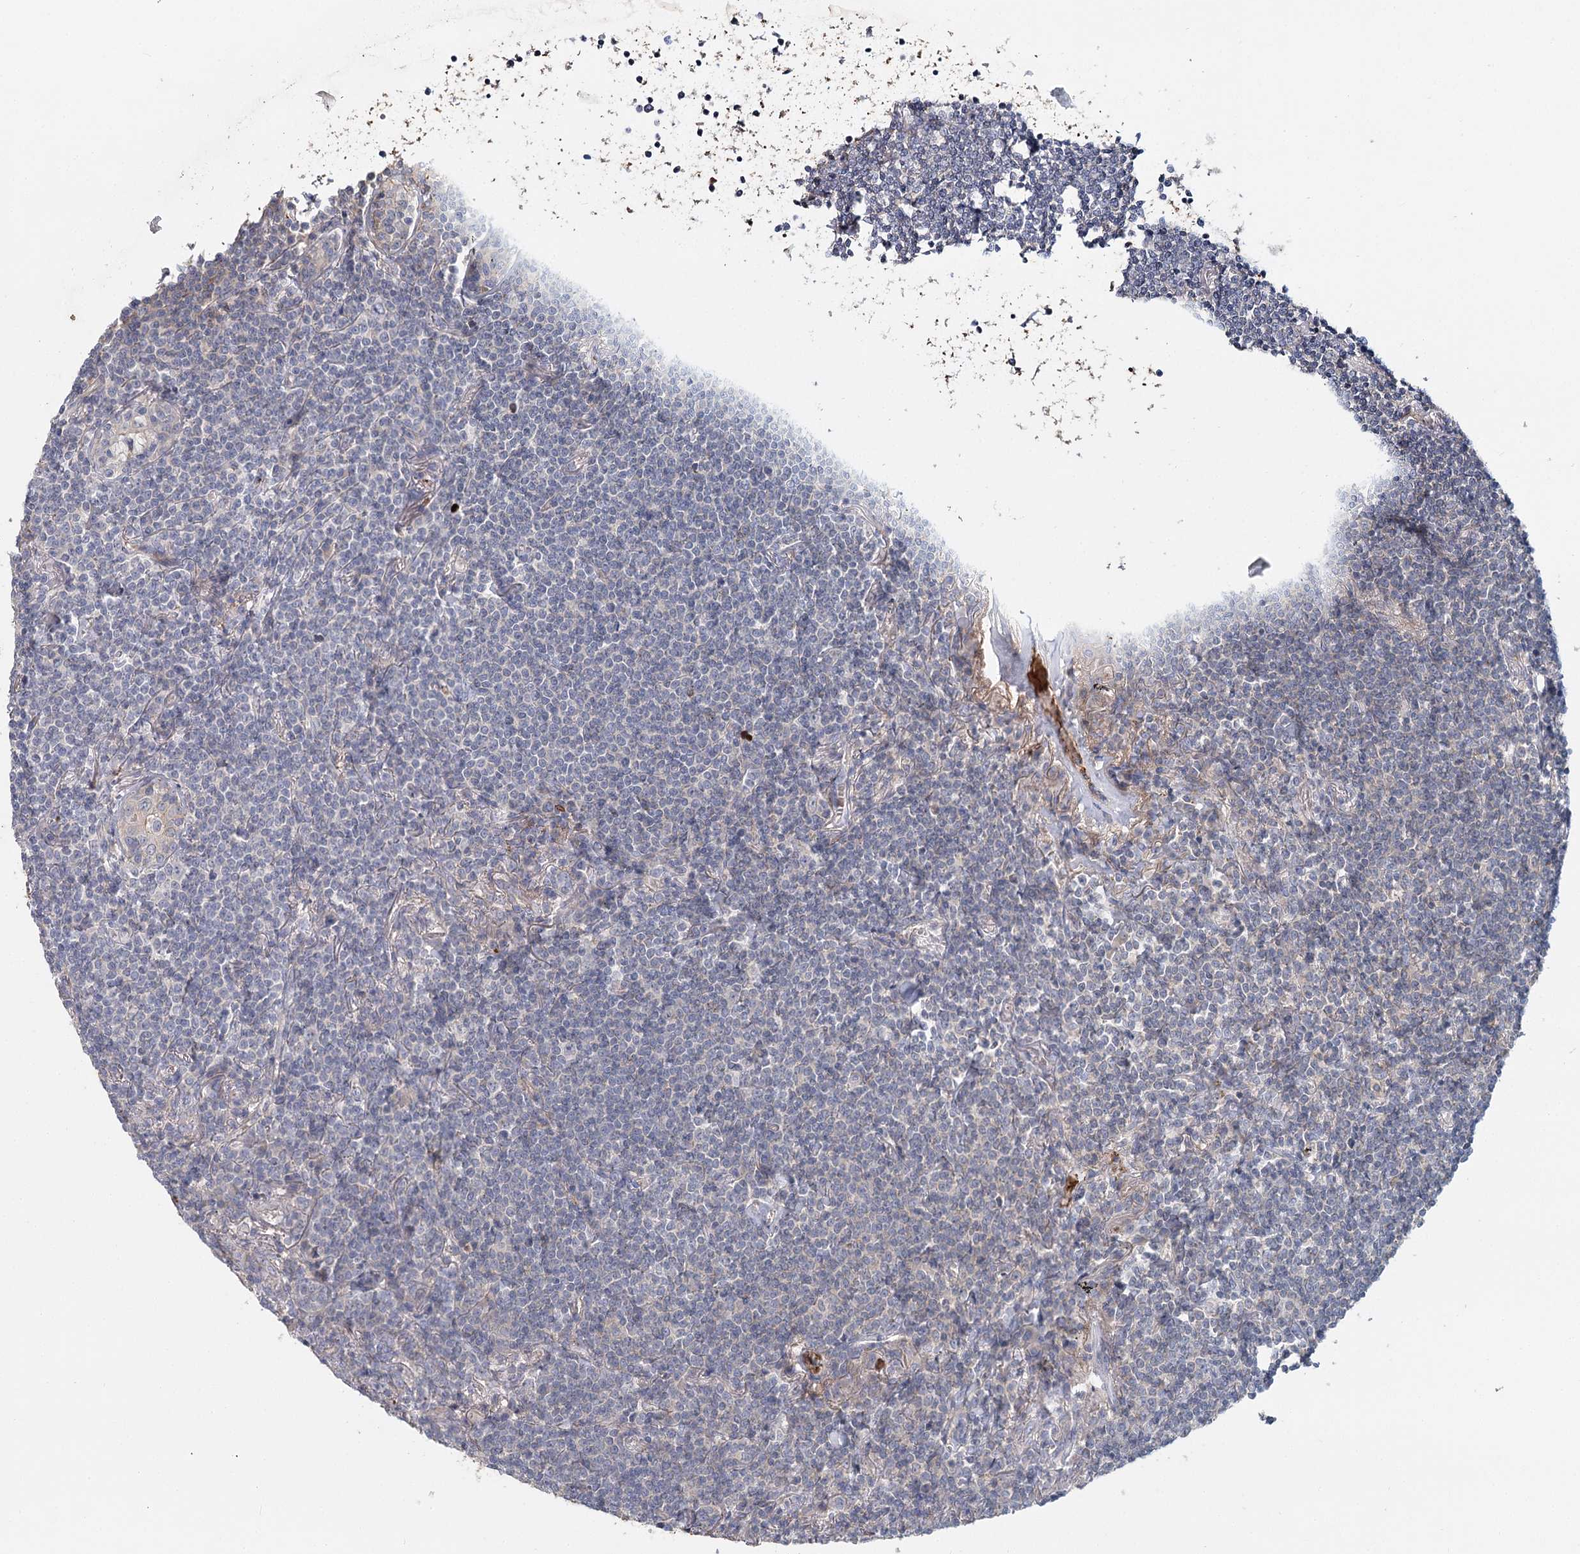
{"staining": {"intensity": "negative", "quantity": "none", "location": "none"}, "tissue": "lymphoma", "cell_type": "Tumor cells", "image_type": "cancer", "snomed": [{"axis": "morphology", "description": "Malignant lymphoma, non-Hodgkin's type, Low grade"}, {"axis": "topography", "description": "Lung"}], "caption": "Immunohistochemistry (IHC) micrograph of low-grade malignant lymphoma, non-Hodgkin's type stained for a protein (brown), which demonstrates no expression in tumor cells.", "gene": "ALKBH8", "patient": {"sex": "female", "age": 71}}